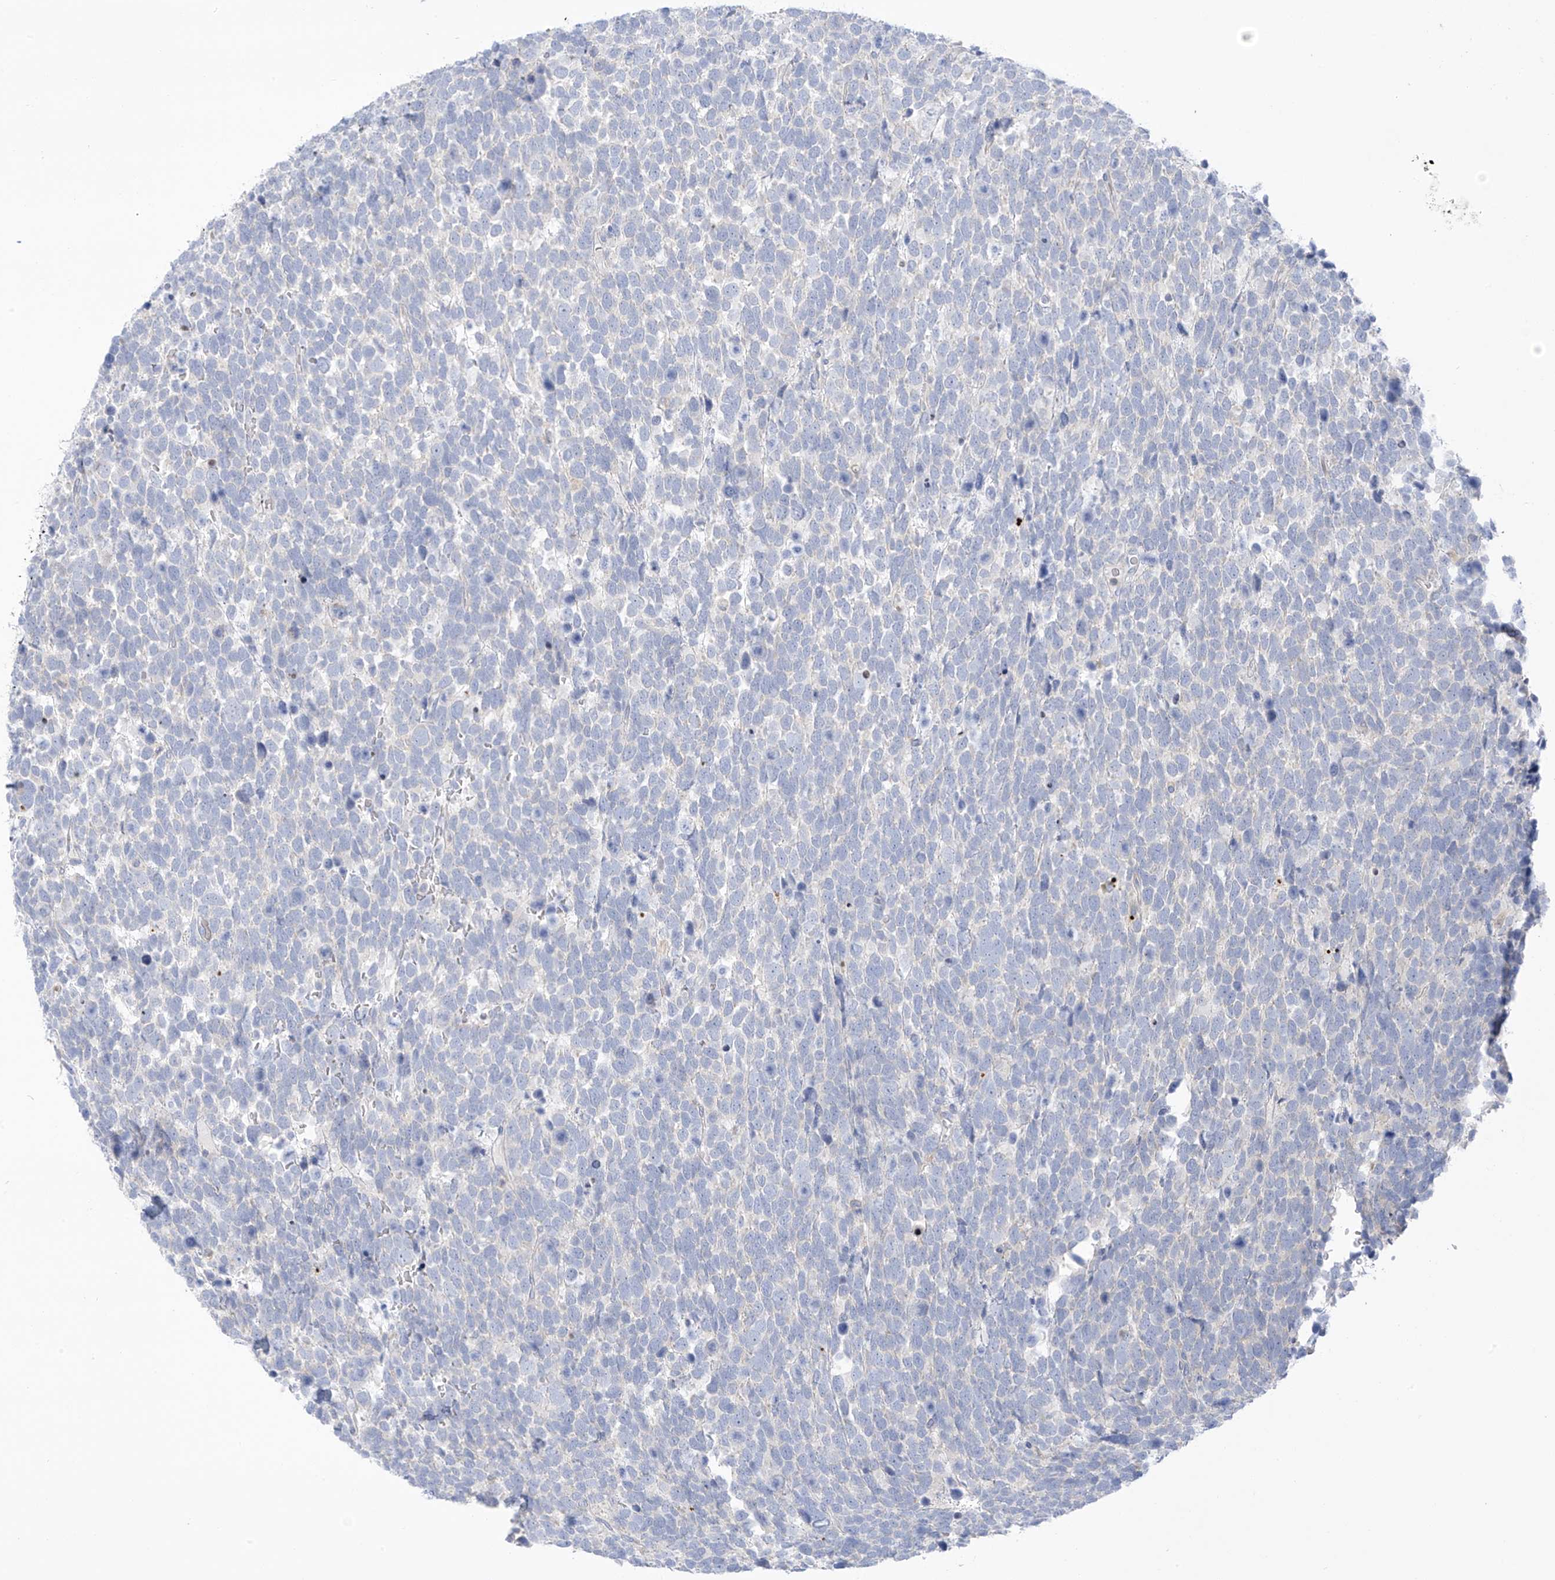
{"staining": {"intensity": "negative", "quantity": "none", "location": "none"}, "tissue": "urothelial cancer", "cell_type": "Tumor cells", "image_type": "cancer", "snomed": [{"axis": "morphology", "description": "Urothelial carcinoma, High grade"}, {"axis": "topography", "description": "Urinary bladder"}], "caption": "Tumor cells are negative for brown protein staining in urothelial carcinoma (high-grade). (DAB IHC visualized using brightfield microscopy, high magnification).", "gene": "SLC6A12", "patient": {"sex": "female", "age": 82}}